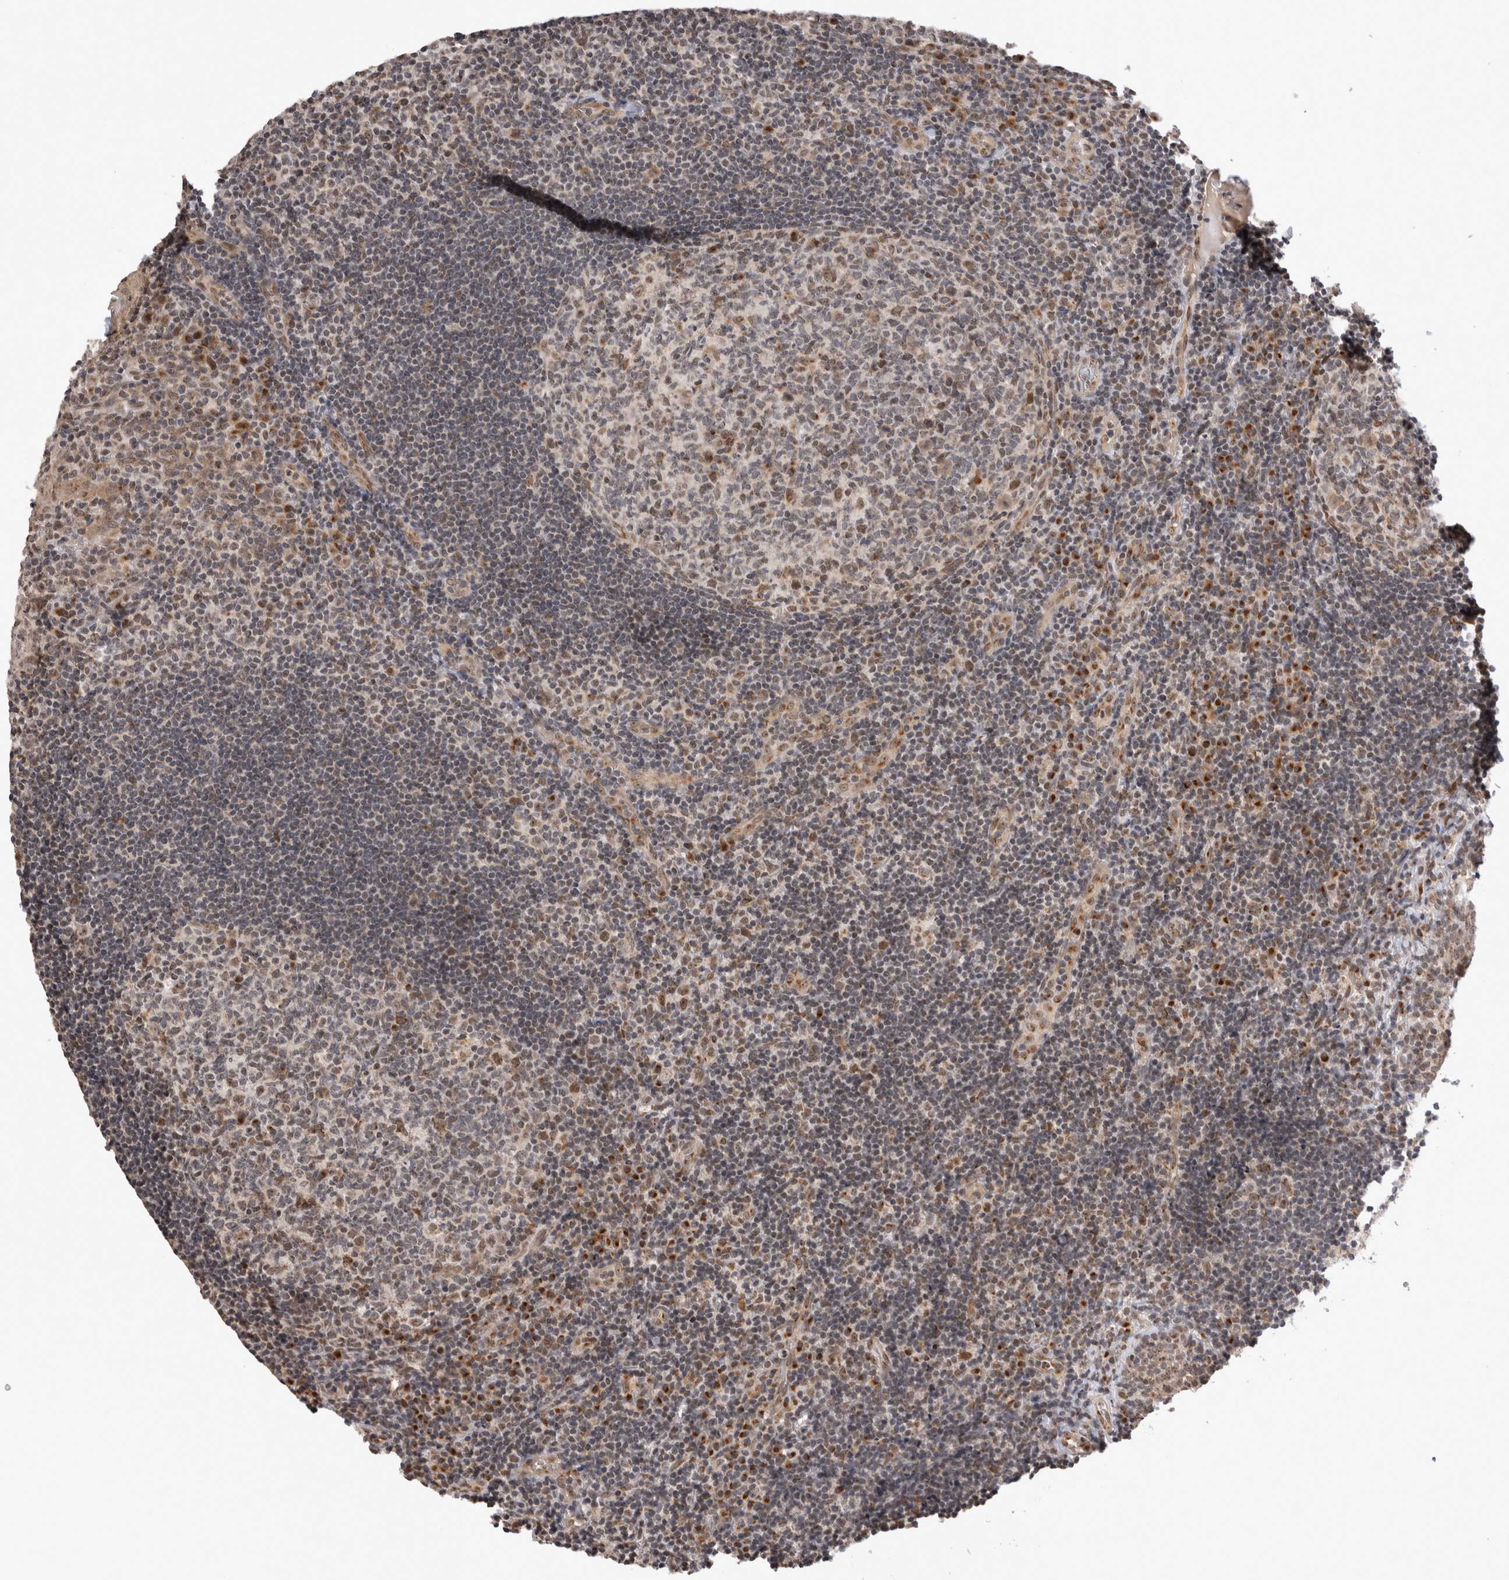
{"staining": {"intensity": "moderate", "quantity": "25%-75%", "location": "nuclear"}, "tissue": "tonsil", "cell_type": "Germinal center cells", "image_type": "normal", "snomed": [{"axis": "morphology", "description": "Normal tissue, NOS"}, {"axis": "topography", "description": "Tonsil"}], "caption": "Immunohistochemistry (DAB (3,3'-diaminobenzidine)) staining of unremarkable human tonsil displays moderate nuclear protein positivity in about 25%-75% of germinal center cells.", "gene": "TMEM65", "patient": {"sex": "female", "age": 40}}